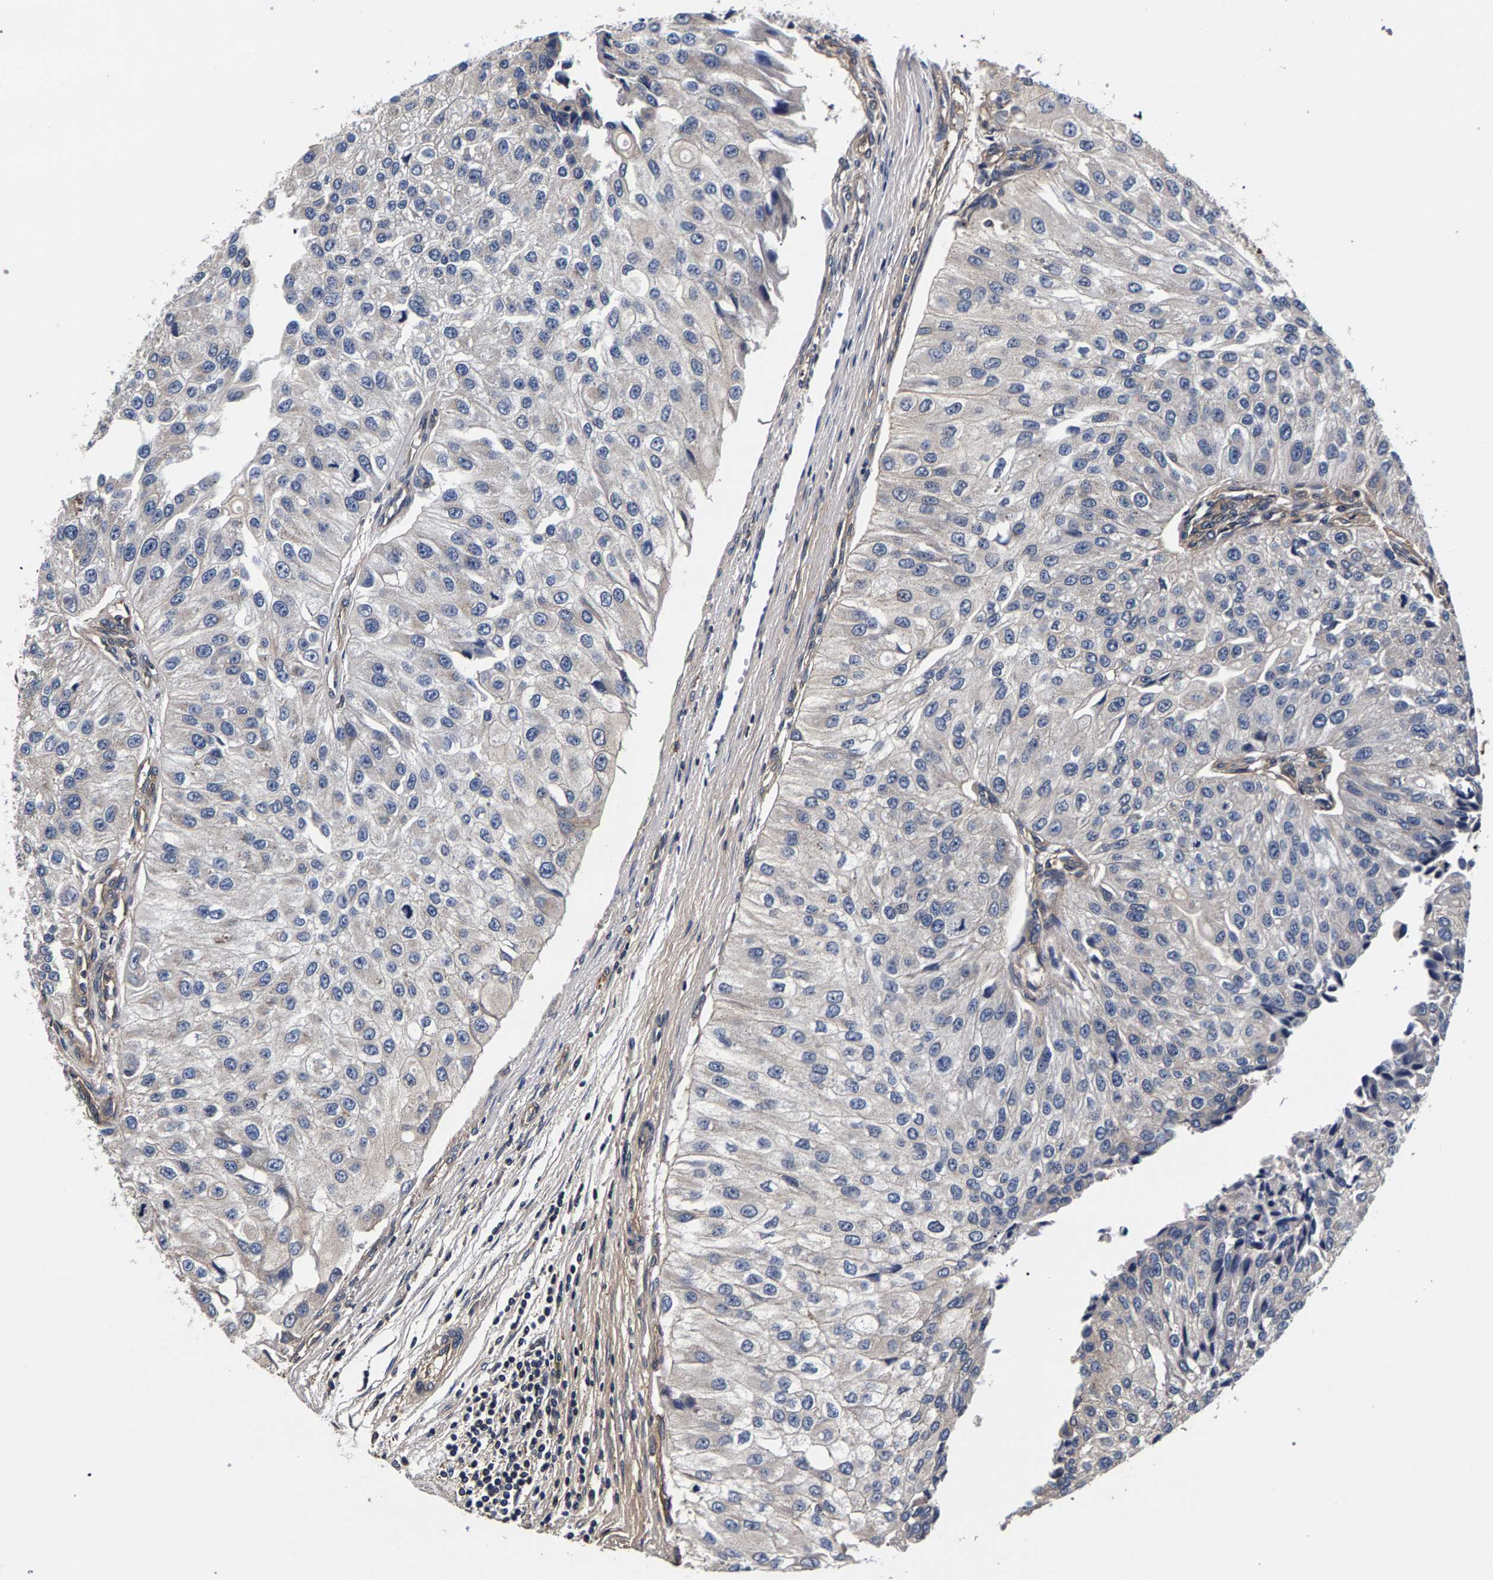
{"staining": {"intensity": "negative", "quantity": "none", "location": "none"}, "tissue": "urothelial cancer", "cell_type": "Tumor cells", "image_type": "cancer", "snomed": [{"axis": "morphology", "description": "Urothelial carcinoma, High grade"}, {"axis": "topography", "description": "Kidney"}, {"axis": "topography", "description": "Urinary bladder"}], "caption": "The micrograph reveals no staining of tumor cells in high-grade urothelial carcinoma.", "gene": "MARCHF7", "patient": {"sex": "male", "age": 77}}